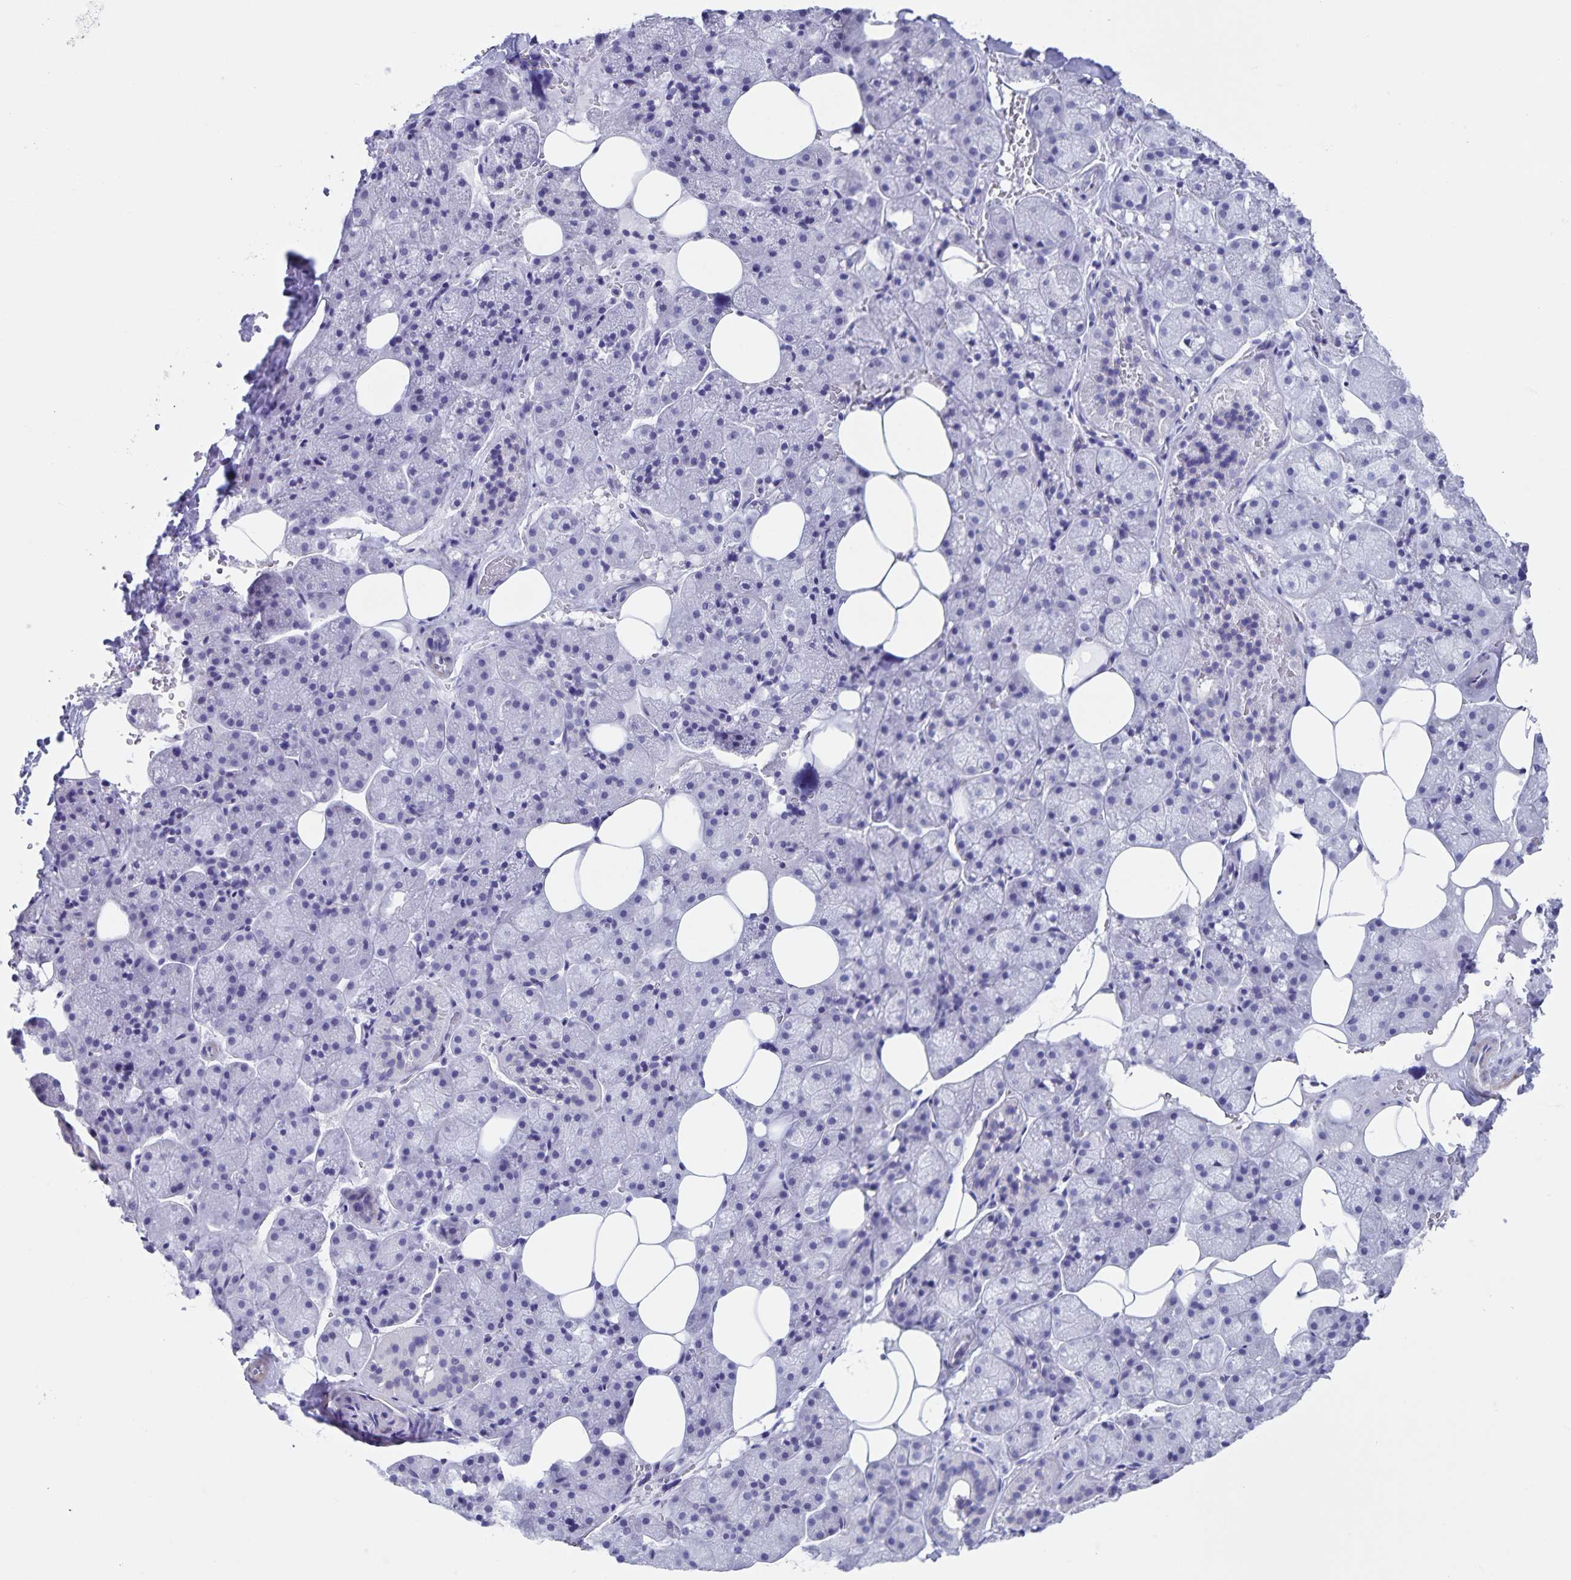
{"staining": {"intensity": "negative", "quantity": "none", "location": "none"}, "tissue": "salivary gland", "cell_type": "Glandular cells", "image_type": "normal", "snomed": [{"axis": "morphology", "description": "Normal tissue, NOS"}, {"axis": "topography", "description": "Salivary gland"}, {"axis": "topography", "description": "Peripheral nerve tissue"}], "caption": "A high-resolution image shows immunohistochemistry staining of benign salivary gland, which shows no significant positivity in glandular cells.", "gene": "C11orf42", "patient": {"sex": "male", "age": 38}}